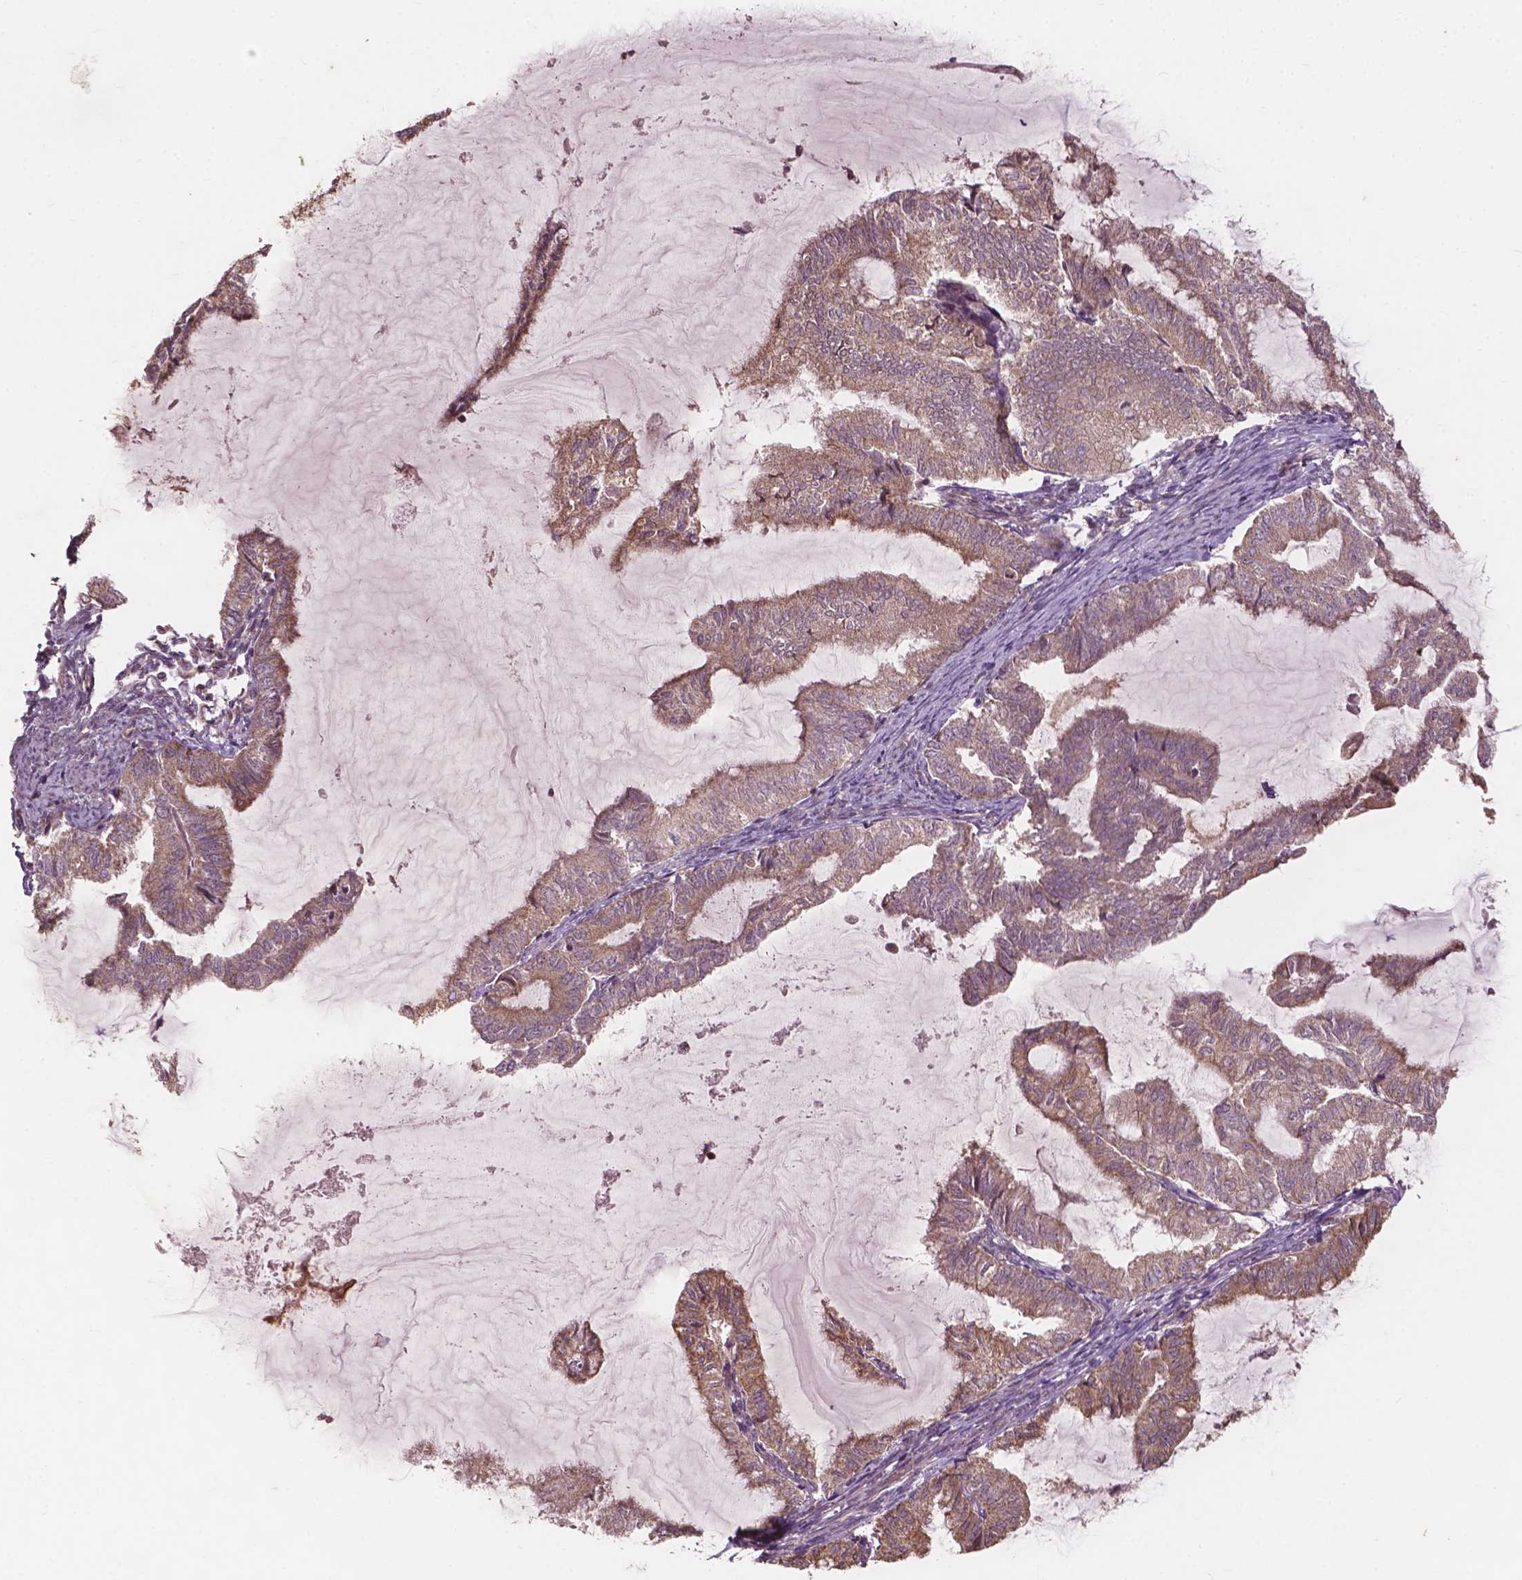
{"staining": {"intensity": "weak", "quantity": "25%-75%", "location": "cytoplasmic/membranous"}, "tissue": "endometrial cancer", "cell_type": "Tumor cells", "image_type": "cancer", "snomed": [{"axis": "morphology", "description": "Adenocarcinoma, NOS"}, {"axis": "topography", "description": "Endometrium"}], "caption": "Endometrial cancer stained for a protein demonstrates weak cytoplasmic/membranous positivity in tumor cells. (DAB = brown stain, brightfield microscopy at high magnification).", "gene": "CDC42BPA", "patient": {"sex": "female", "age": 79}}